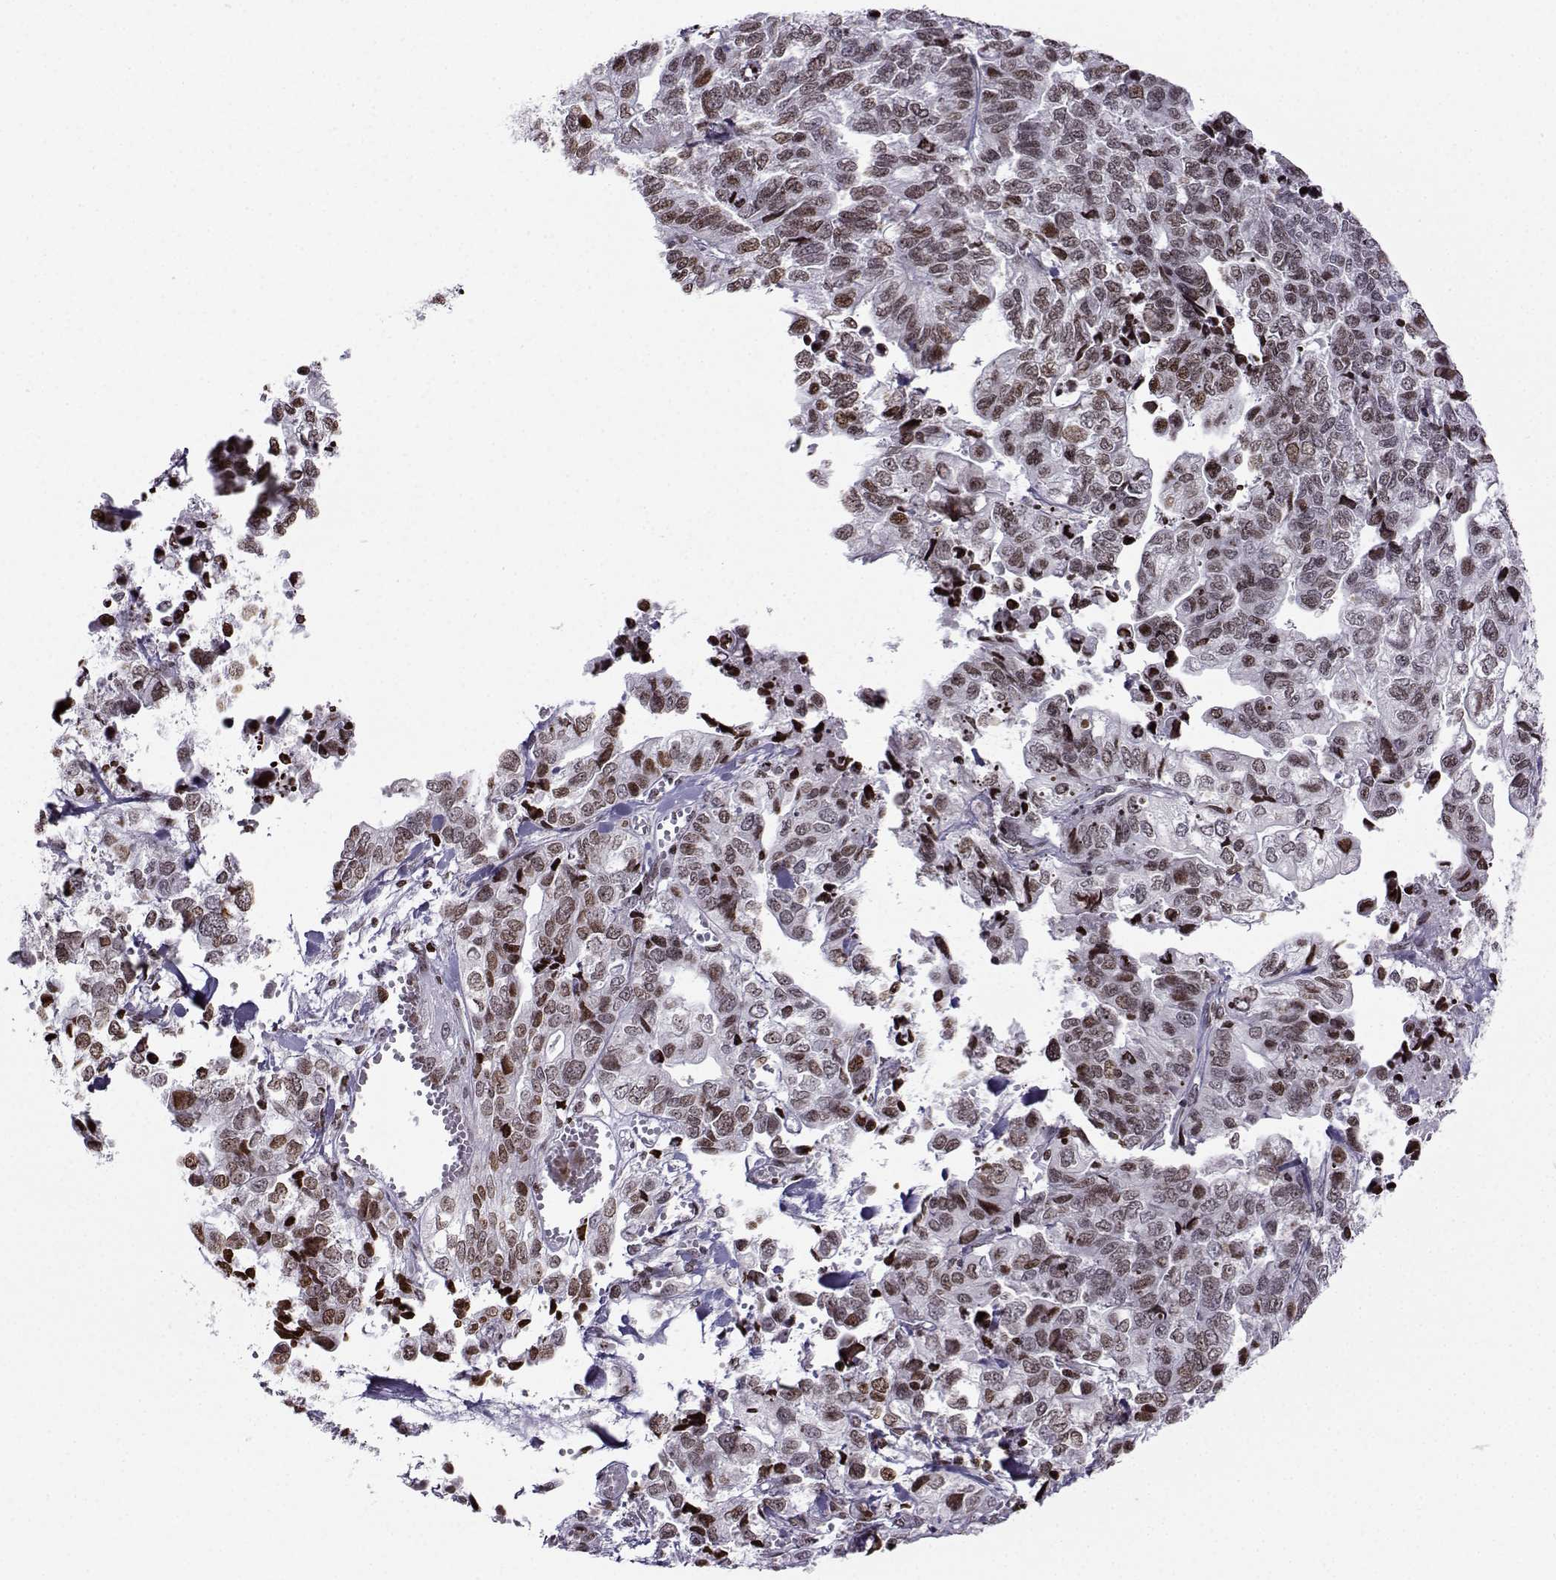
{"staining": {"intensity": "moderate", "quantity": "<25%", "location": "nuclear"}, "tissue": "stomach cancer", "cell_type": "Tumor cells", "image_type": "cancer", "snomed": [{"axis": "morphology", "description": "Adenocarcinoma, NOS"}, {"axis": "topography", "description": "Stomach, upper"}], "caption": "Immunohistochemical staining of stomach cancer demonstrates low levels of moderate nuclear expression in approximately <25% of tumor cells.", "gene": "ZNF19", "patient": {"sex": "female", "age": 67}}